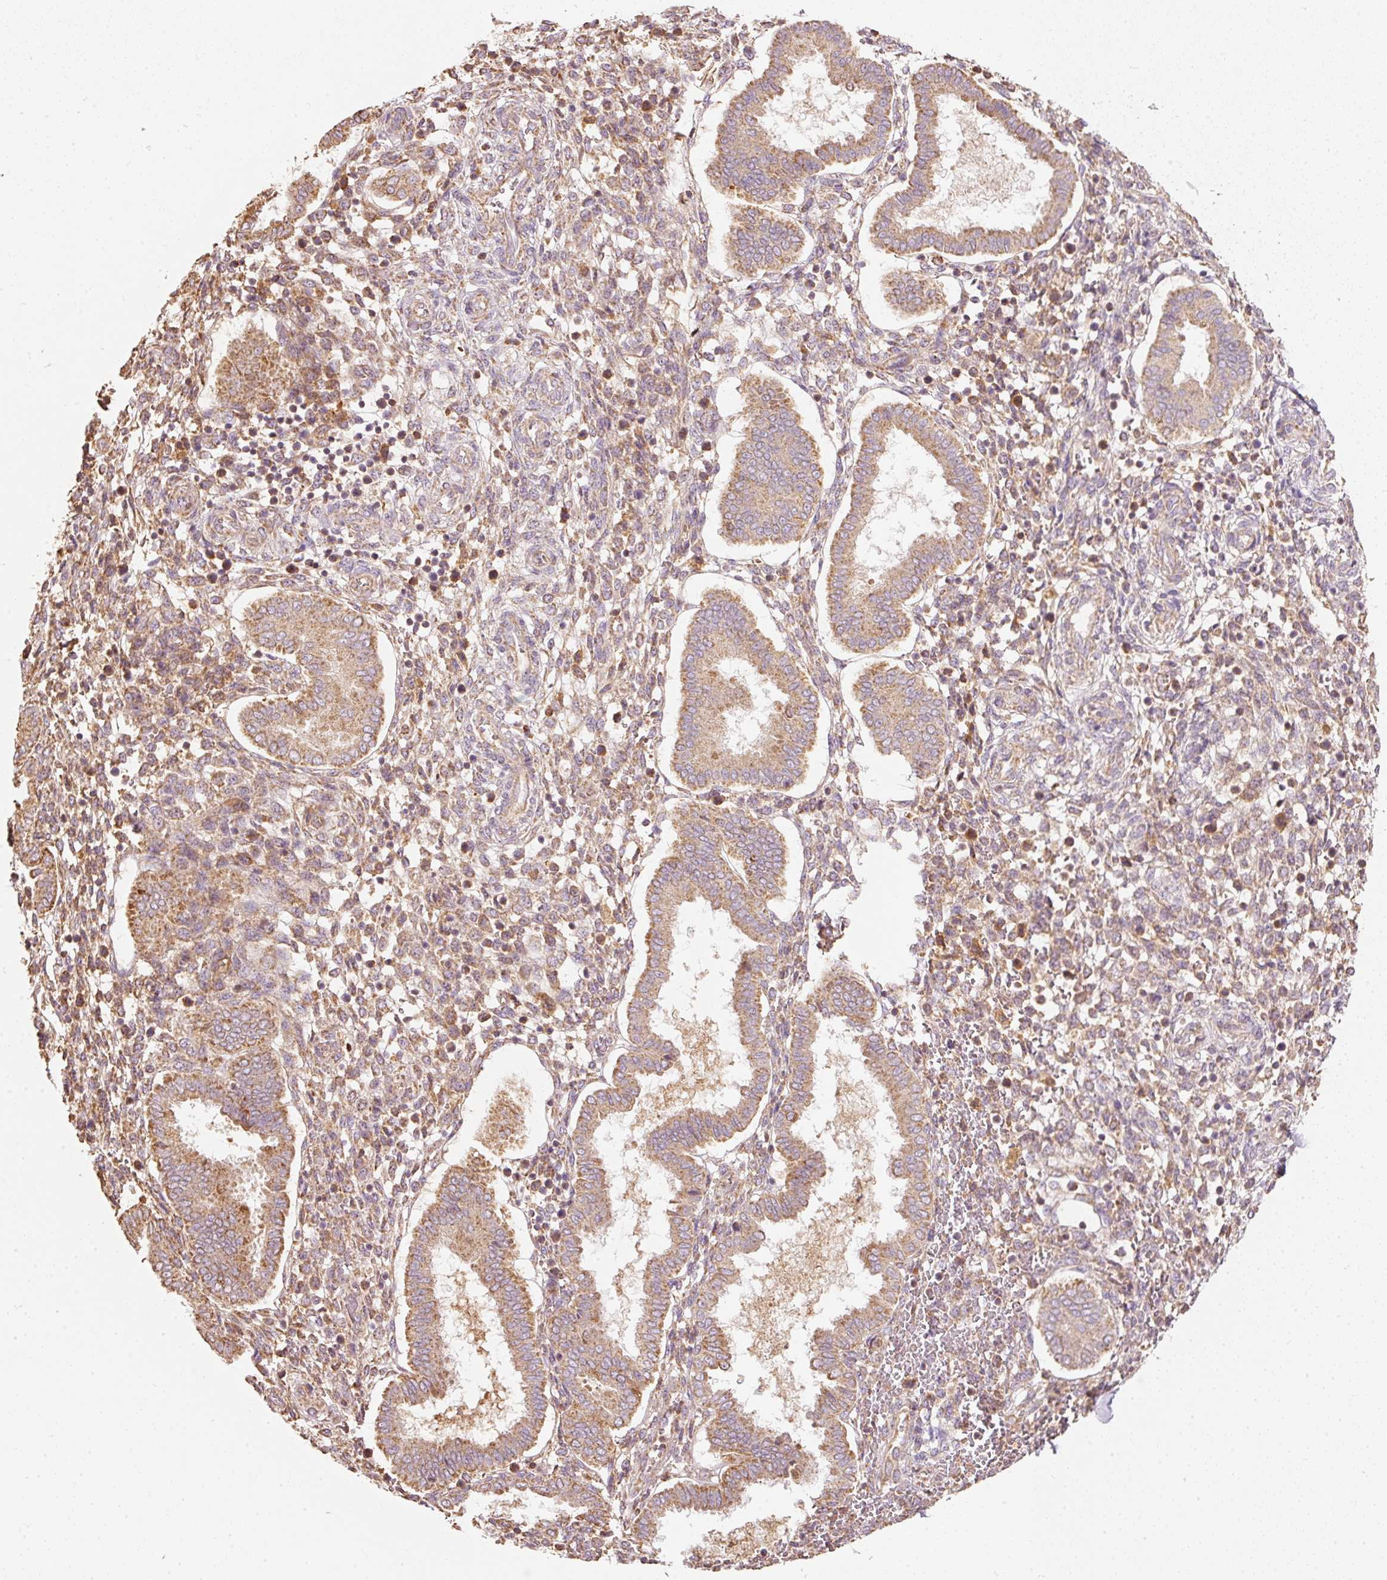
{"staining": {"intensity": "moderate", "quantity": "25%-75%", "location": "cytoplasmic/membranous"}, "tissue": "endometrium", "cell_type": "Cells in endometrial stroma", "image_type": "normal", "snomed": [{"axis": "morphology", "description": "Normal tissue, NOS"}, {"axis": "topography", "description": "Endometrium"}], "caption": "Human endometrium stained for a protein (brown) demonstrates moderate cytoplasmic/membranous positive staining in about 25%-75% of cells in endometrial stroma.", "gene": "PSENEN", "patient": {"sex": "female", "age": 24}}